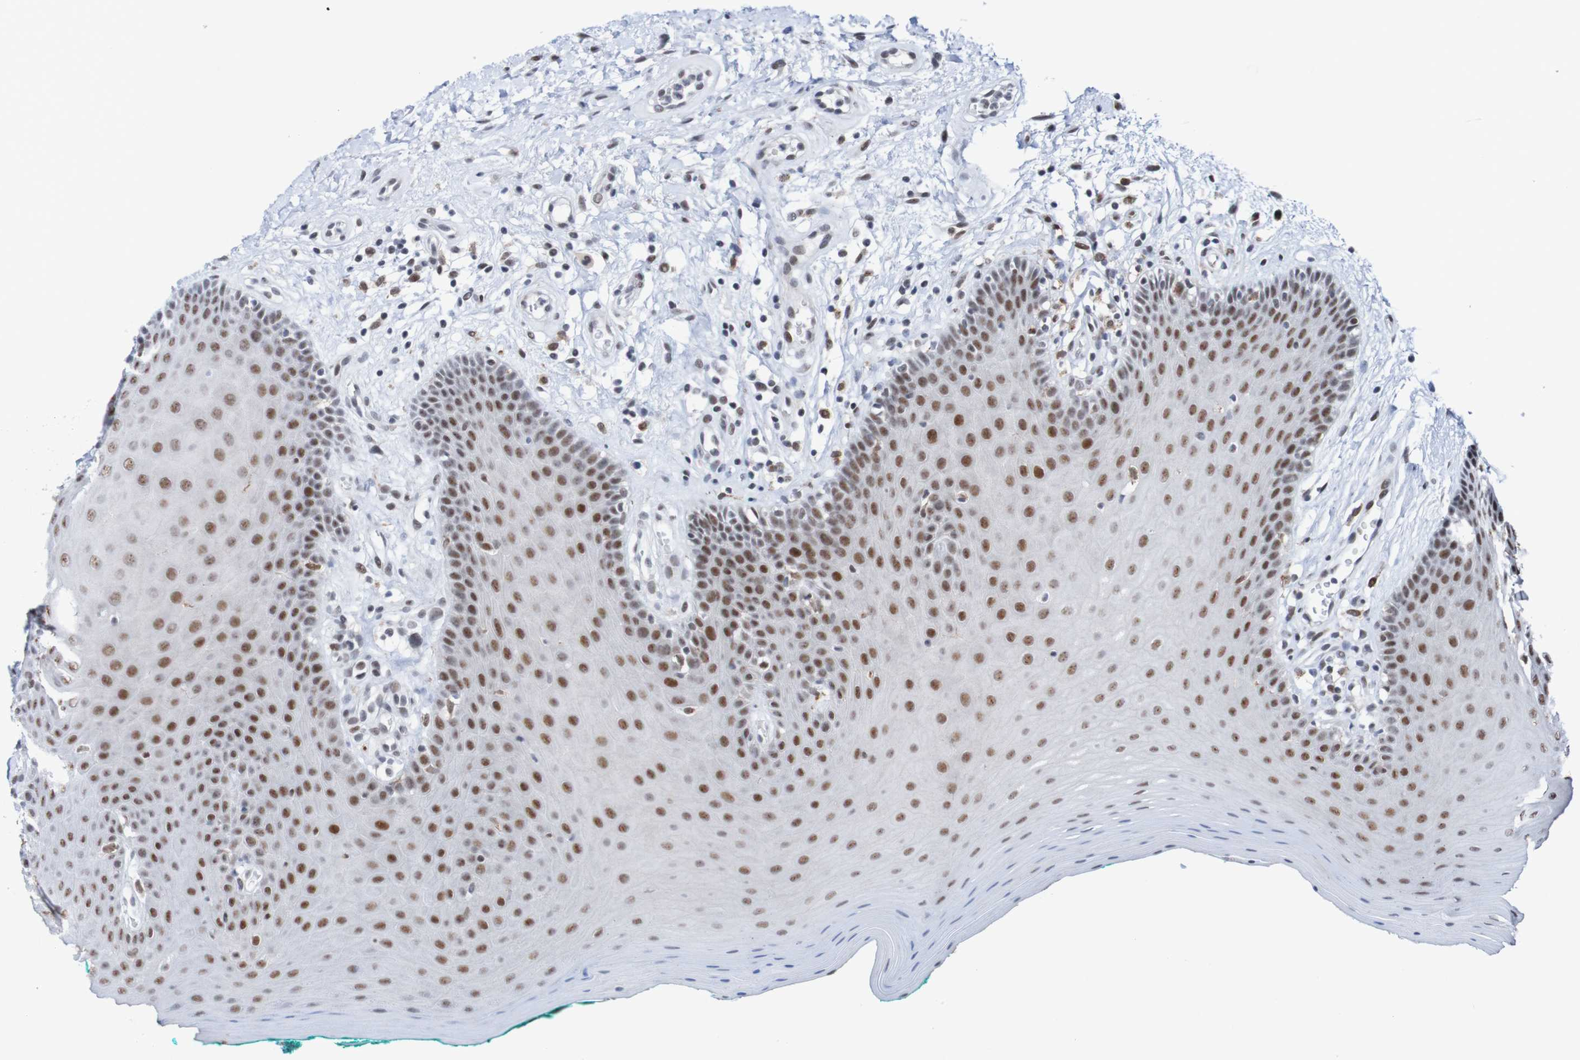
{"staining": {"intensity": "moderate", "quantity": "25%-75%", "location": "nuclear"}, "tissue": "oral mucosa", "cell_type": "Squamous epithelial cells", "image_type": "normal", "snomed": [{"axis": "morphology", "description": "Normal tissue, NOS"}, {"axis": "topography", "description": "Skeletal muscle"}, {"axis": "topography", "description": "Oral tissue"}], "caption": "IHC (DAB (3,3'-diaminobenzidine)) staining of normal human oral mucosa reveals moderate nuclear protein positivity in approximately 25%-75% of squamous epithelial cells.", "gene": "CDC5L", "patient": {"sex": "male", "age": 58}}